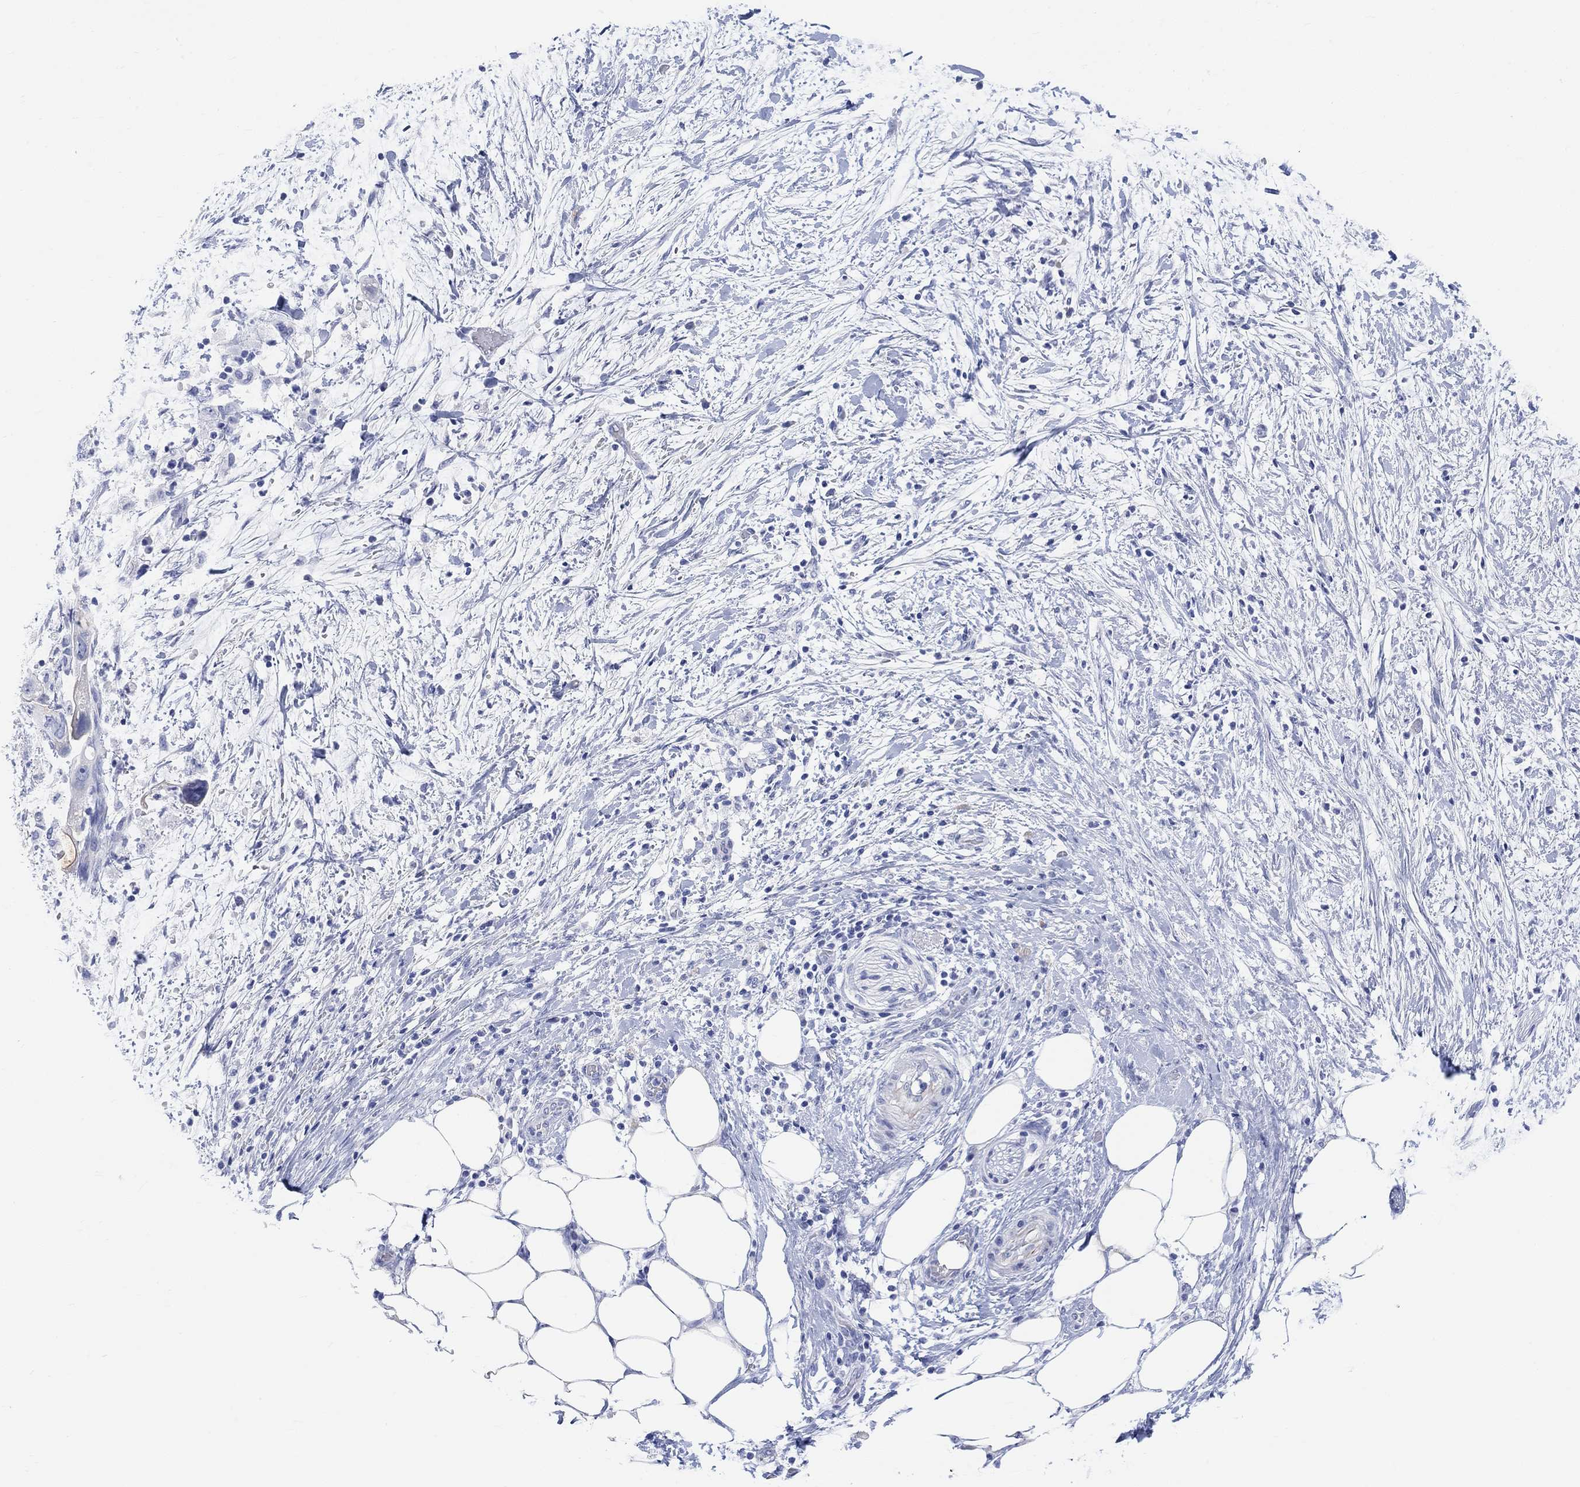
{"staining": {"intensity": "moderate", "quantity": "<25%", "location": "cytoplasmic/membranous"}, "tissue": "pancreatic cancer", "cell_type": "Tumor cells", "image_type": "cancer", "snomed": [{"axis": "morphology", "description": "Adenocarcinoma, NOS"}, {"axis": "topography", "description": "Pancreas"}], "caption": "IHC of human pancreatic adenocarcinoma shows low levels of moderate cytoplasmic/membranous staining in approximately <25% of tumor cells.", "gene": "XIRP2", "patient": {"sex": "female", "age": 72}}